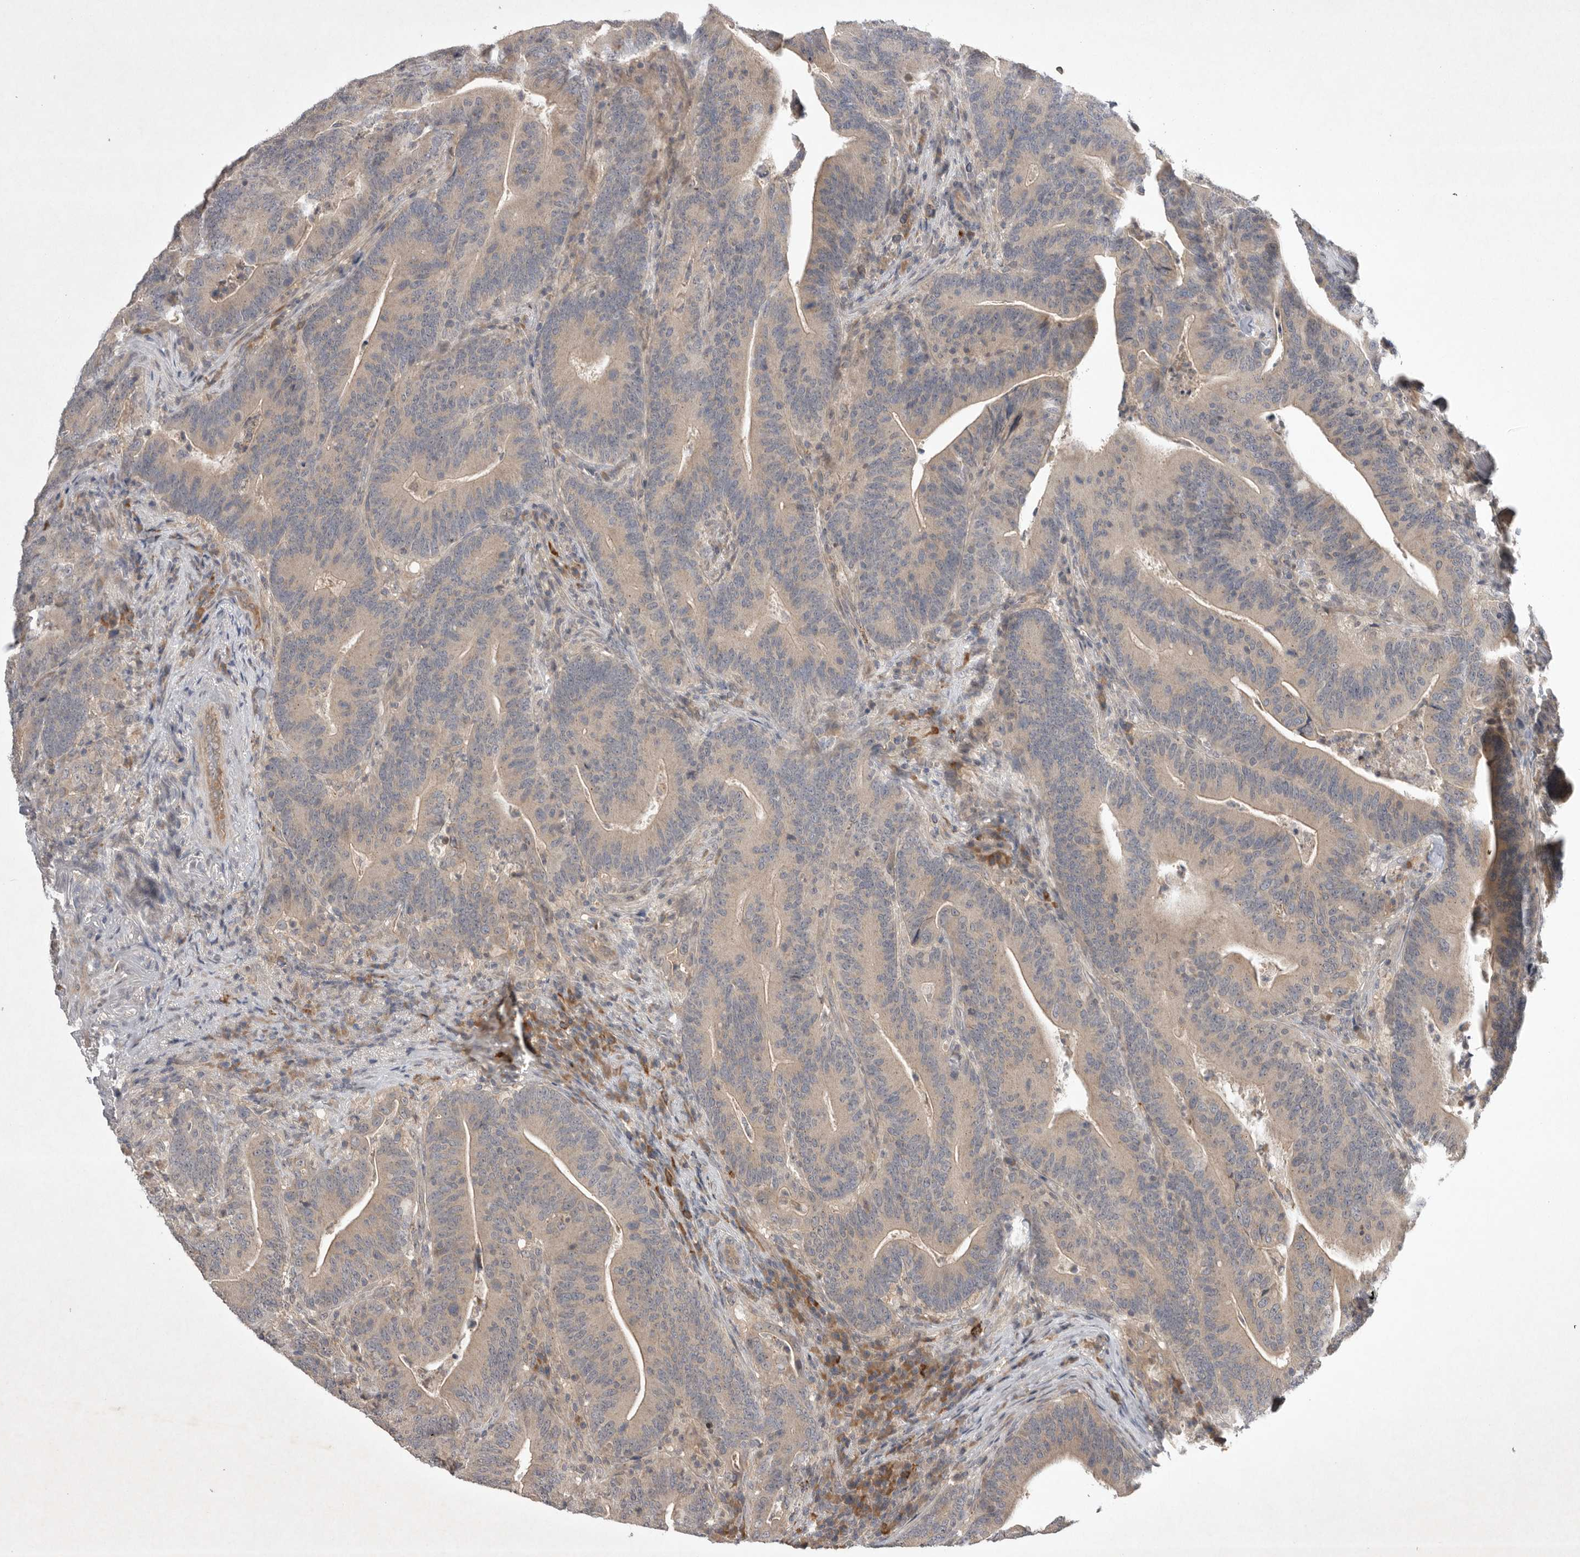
{"staining": {"intensity": "weak", "quantity": ">75%", "location": "cytoplasmic/membranous"}, "tissue": "colorectal cancer", "cell_type": "Tumor cells", "image_type": "cancer", "snomed": [{"axis": "morphology", "description": "Adenocarcinoma, NOS"}, {"axis": "topography", "description": "Colon"}], "caption": "Human colorectal cancer (adenocarcinoma) stained with a brown dye demonstrates weak cytoplasmic/membranous positive expression in approximately >75% of tumor cells.", "gene": "NRCAM", "patient": {"sex": "female", "age": 66}}